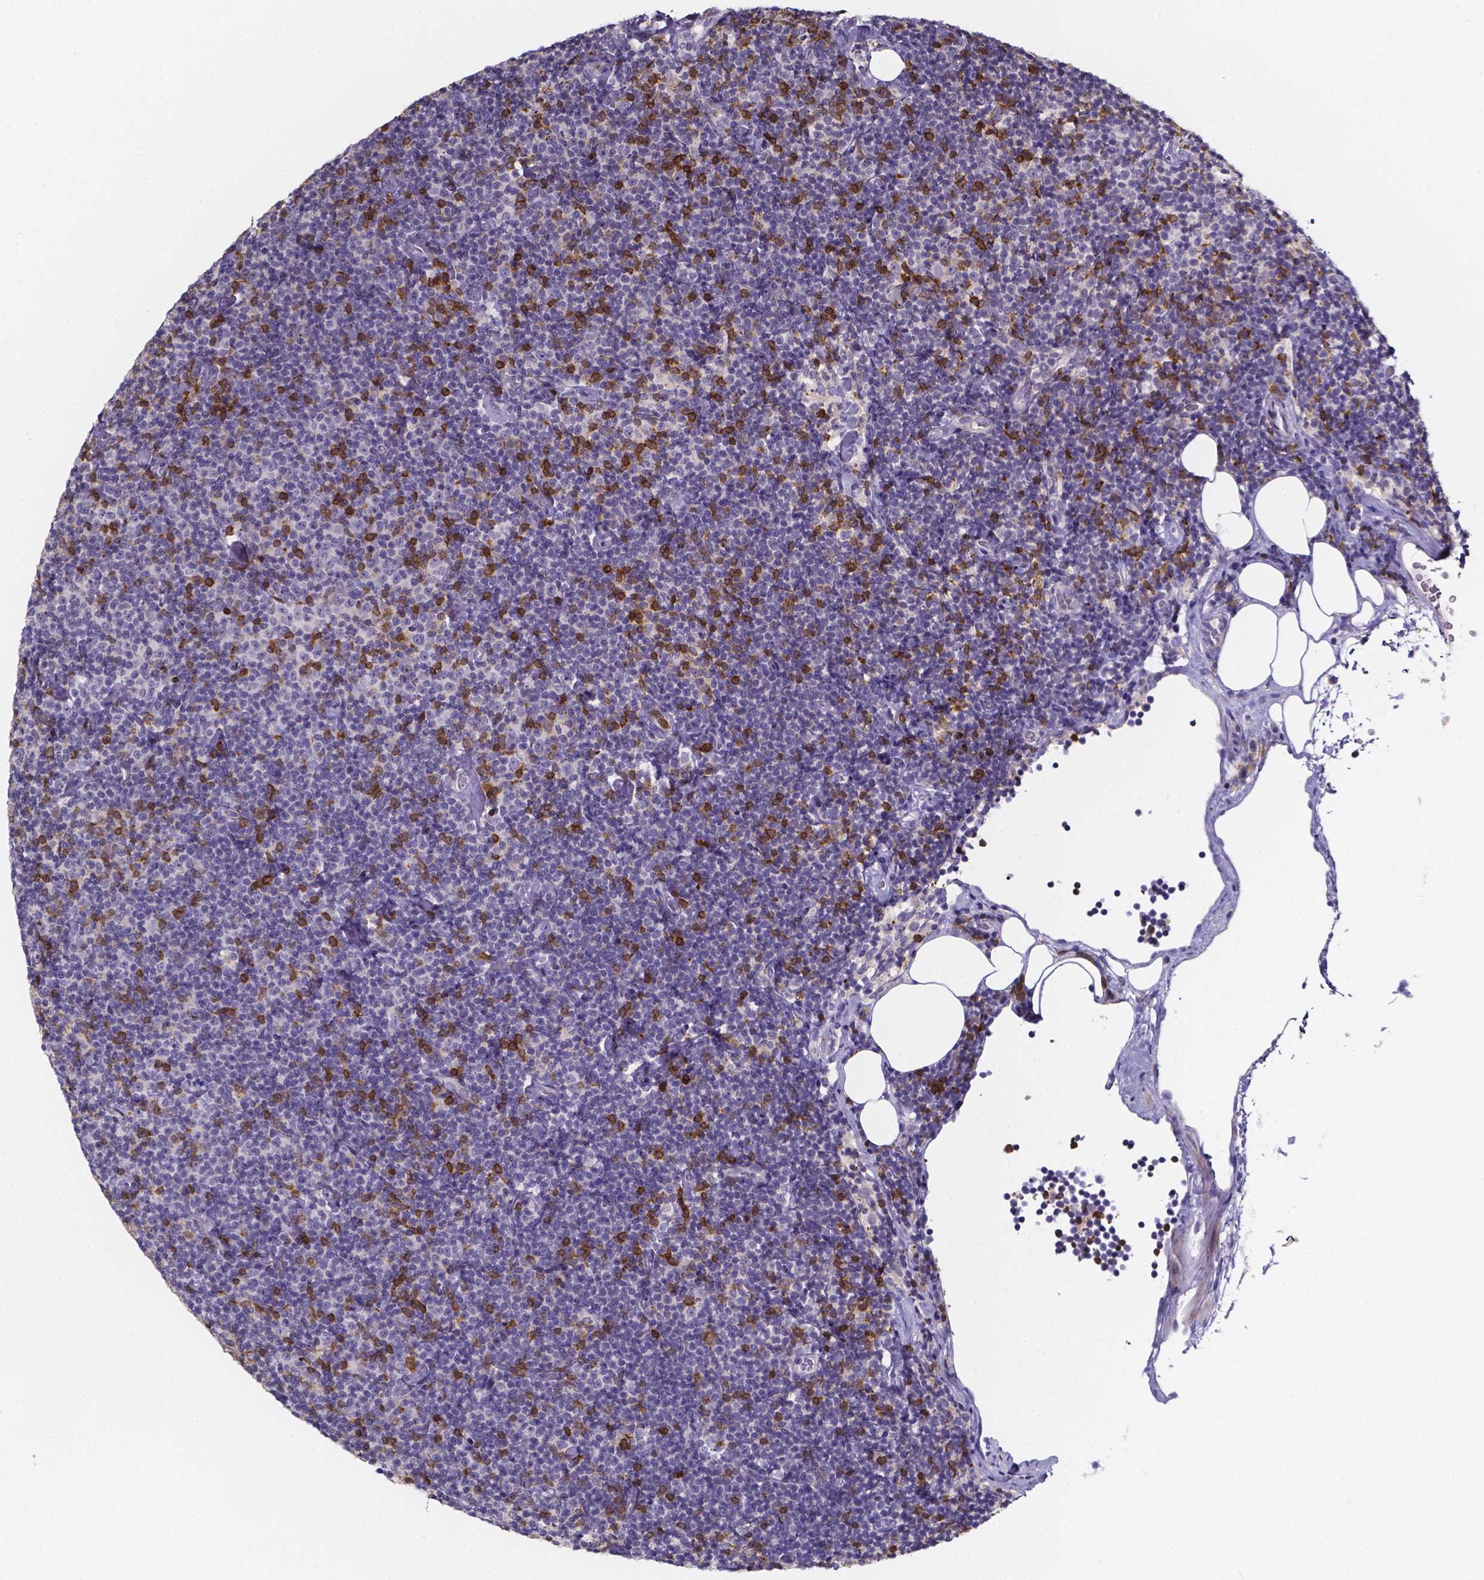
{"staining": {"intensity": "negative", "quantity": "none", "location": "none"}, "tissue": "lymphoma", "cell_type": "Tumor cells", "image_type": "cancer", "snomed": [{"axis": "morphology", "description": "Malignant lymphoma, non-Hodgkin's type, Low grade"}, {"axis": "topography", "description": "Lymph node"}], "caption": "Immunohistochemical staining of human malignant lymphoma, non-Hodgkin's type (low-grade) shows no significant expression in tumor cells.", "gene": "THEMIS", "patient": {"sex": "male", "age": 81}}